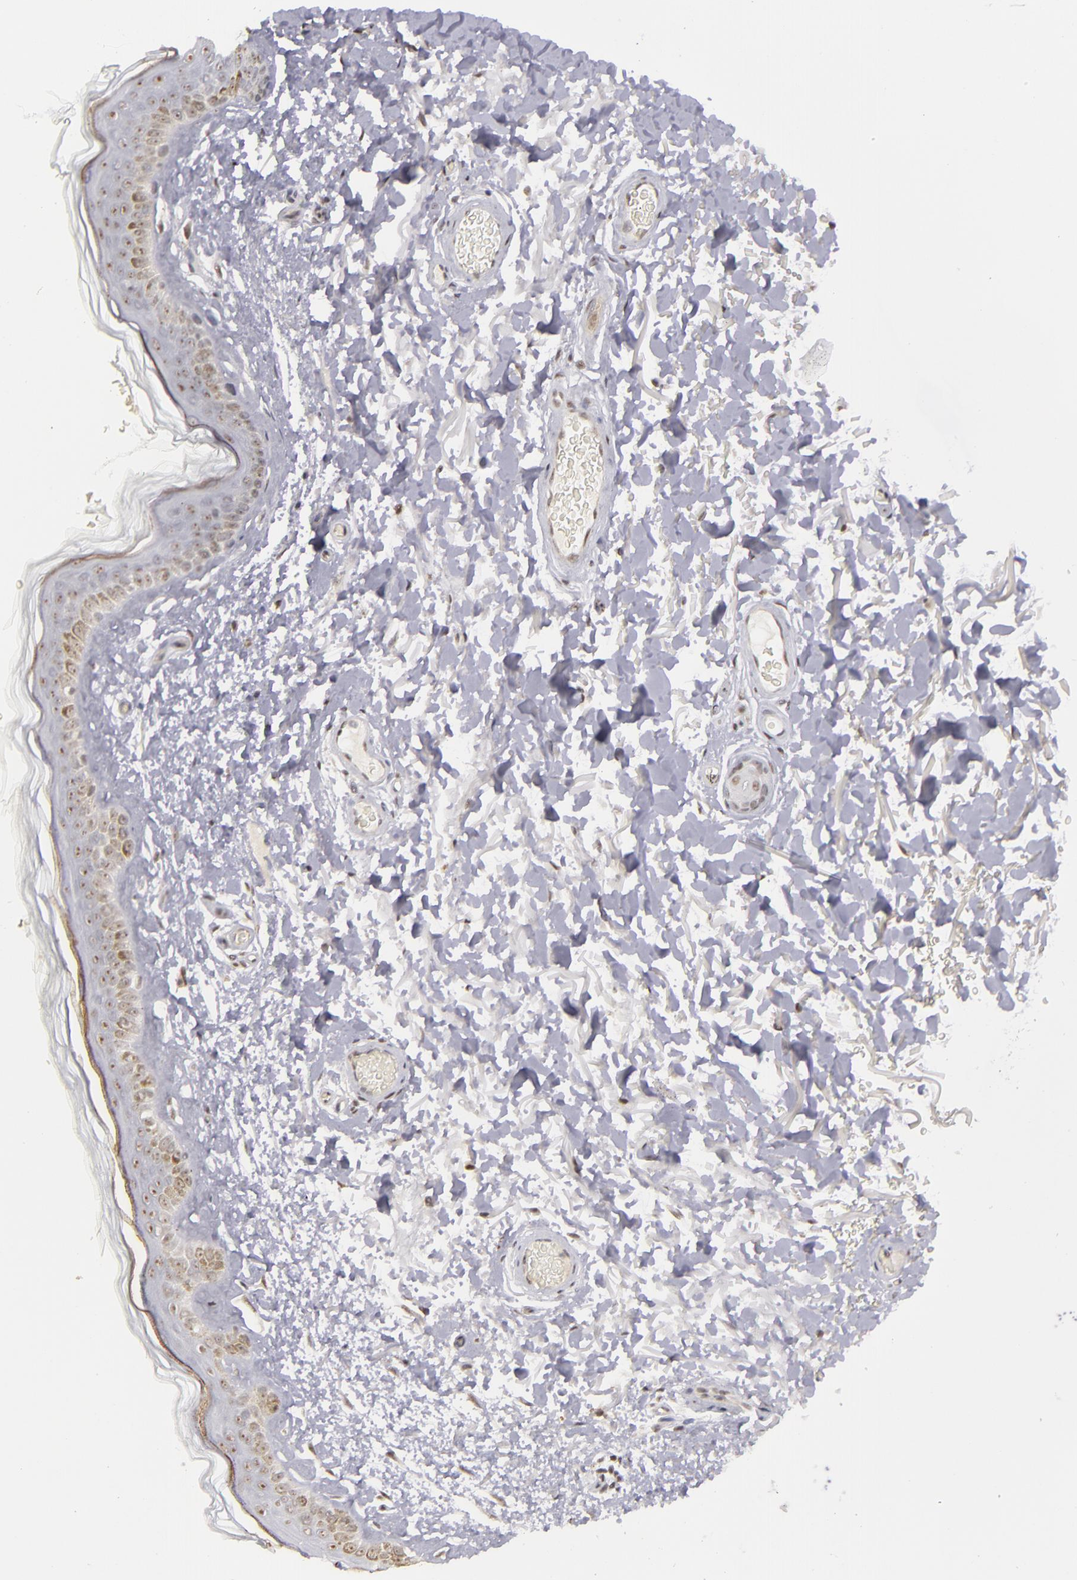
{"staining": {"intensity": "negative", "quantity": "none", "location": "none"}, "tissue": "skin", "cell_type": "Fibroblasts", "image_type": "normal", "snomed": [{"axis": "morphology", "description": "Normal tissue, NOS"}, {"axis": "topography", "description": "Skin"}], "caption": "Human skin stained for a protein using immunohistochemistry (IHC) demonstrates no staining in fibroblasts.", "gene": "RRP7A", "patient": {"sex": "male", "age": 63}}